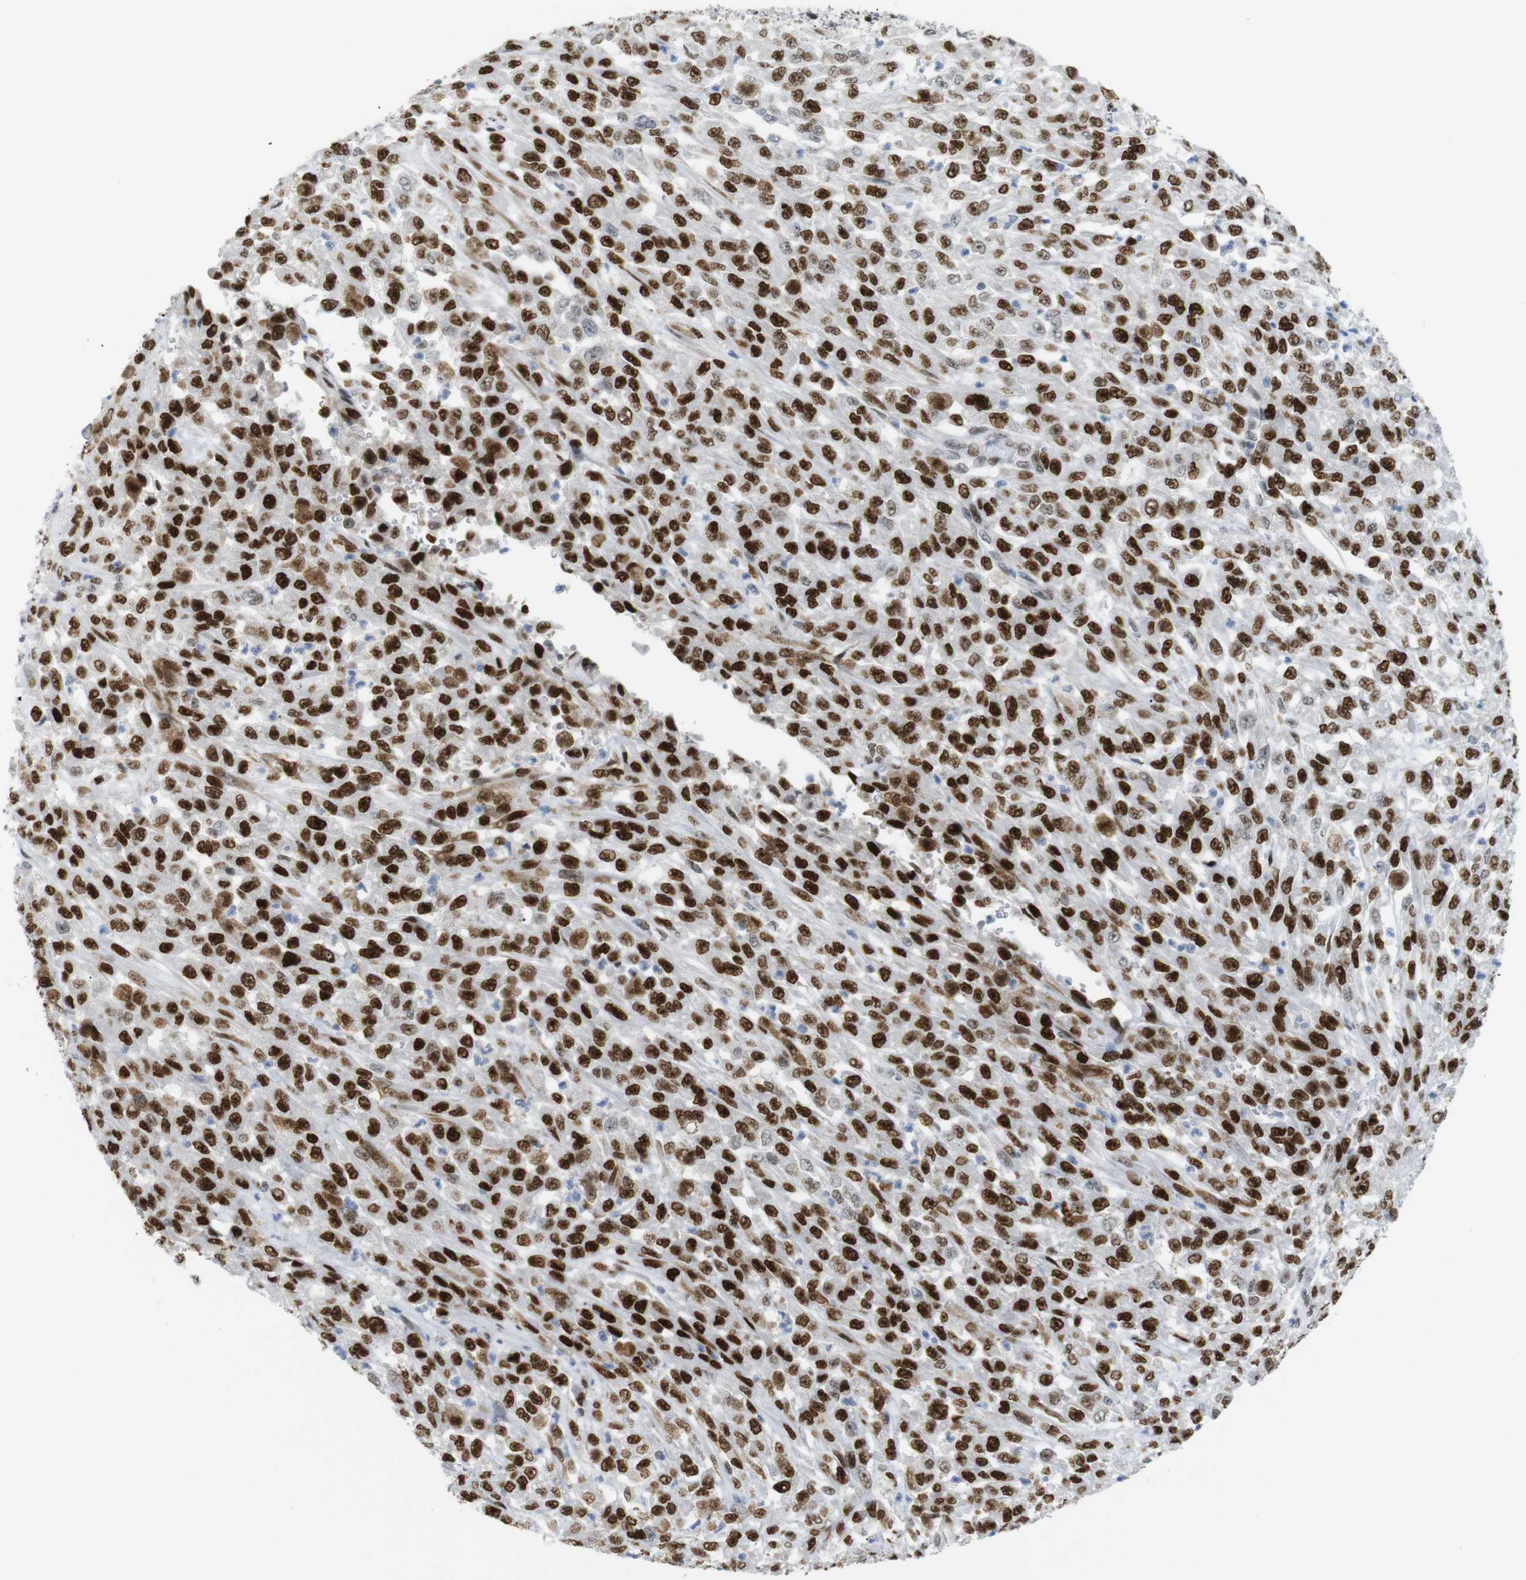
{"staining": {"intensity": "strong", "quantity": ">75%", "location": "nuclear"}, "tissue": "urothelial cancer", "cell_type": "Tumor cells", "image_type": "cancer", "snomed": [{"axis": "morphology", "description": "Urothelial carcinoma, High grade"}, {"axis": "topography", "description": "Urinary bladder"}], "caption": "Immunohistochemical staining of human urothelial cancer reveals high levels of strong nuclear protein expression in approximately >75% of tumor cells. (brown staining indicates protein expression, while blue staining denotes nuclei).", "gene": "RIOX2", "patient": {"sex": "male", "age": 46}}